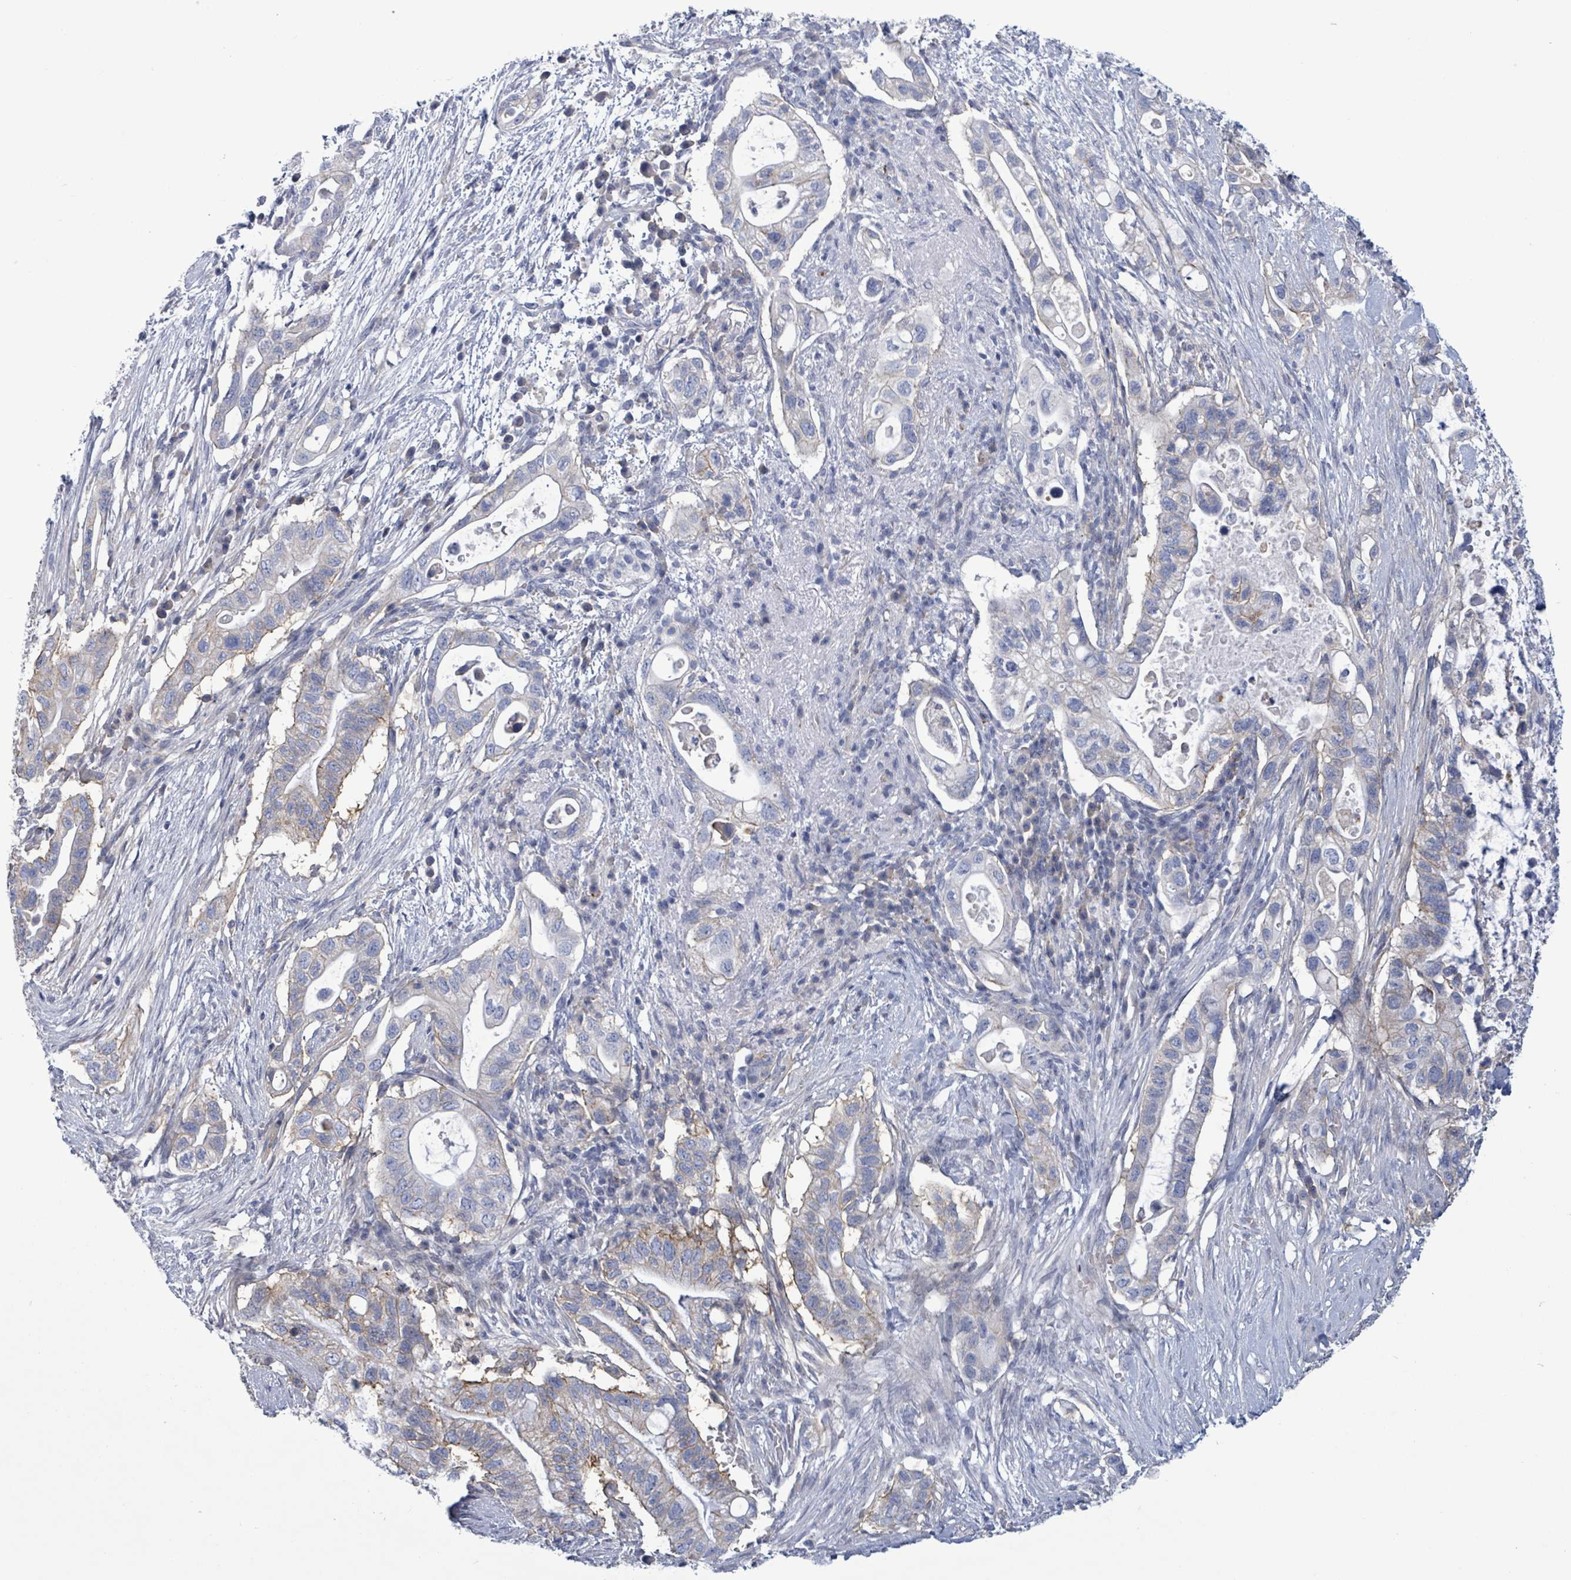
{"staining": {"intensity": "weak", "quantity": "<25%", "location": "cytoplasmic/membranous"}, "tissue": "pancreatic cancer", "cell_type": "Tumor cells", "image_type": "cancer", "snomed": [{"axis": "morphology", "description": "Adenocarcinoma, NOS"}, {"axis": "topography", "description": "Pancreas"}], "caption": "IHC of human adenocarcinoma (pancreatic) demonstrates no expression in tumor cells.", "gene": "BSG", "patient": {"sex": "female", "age": 72}}